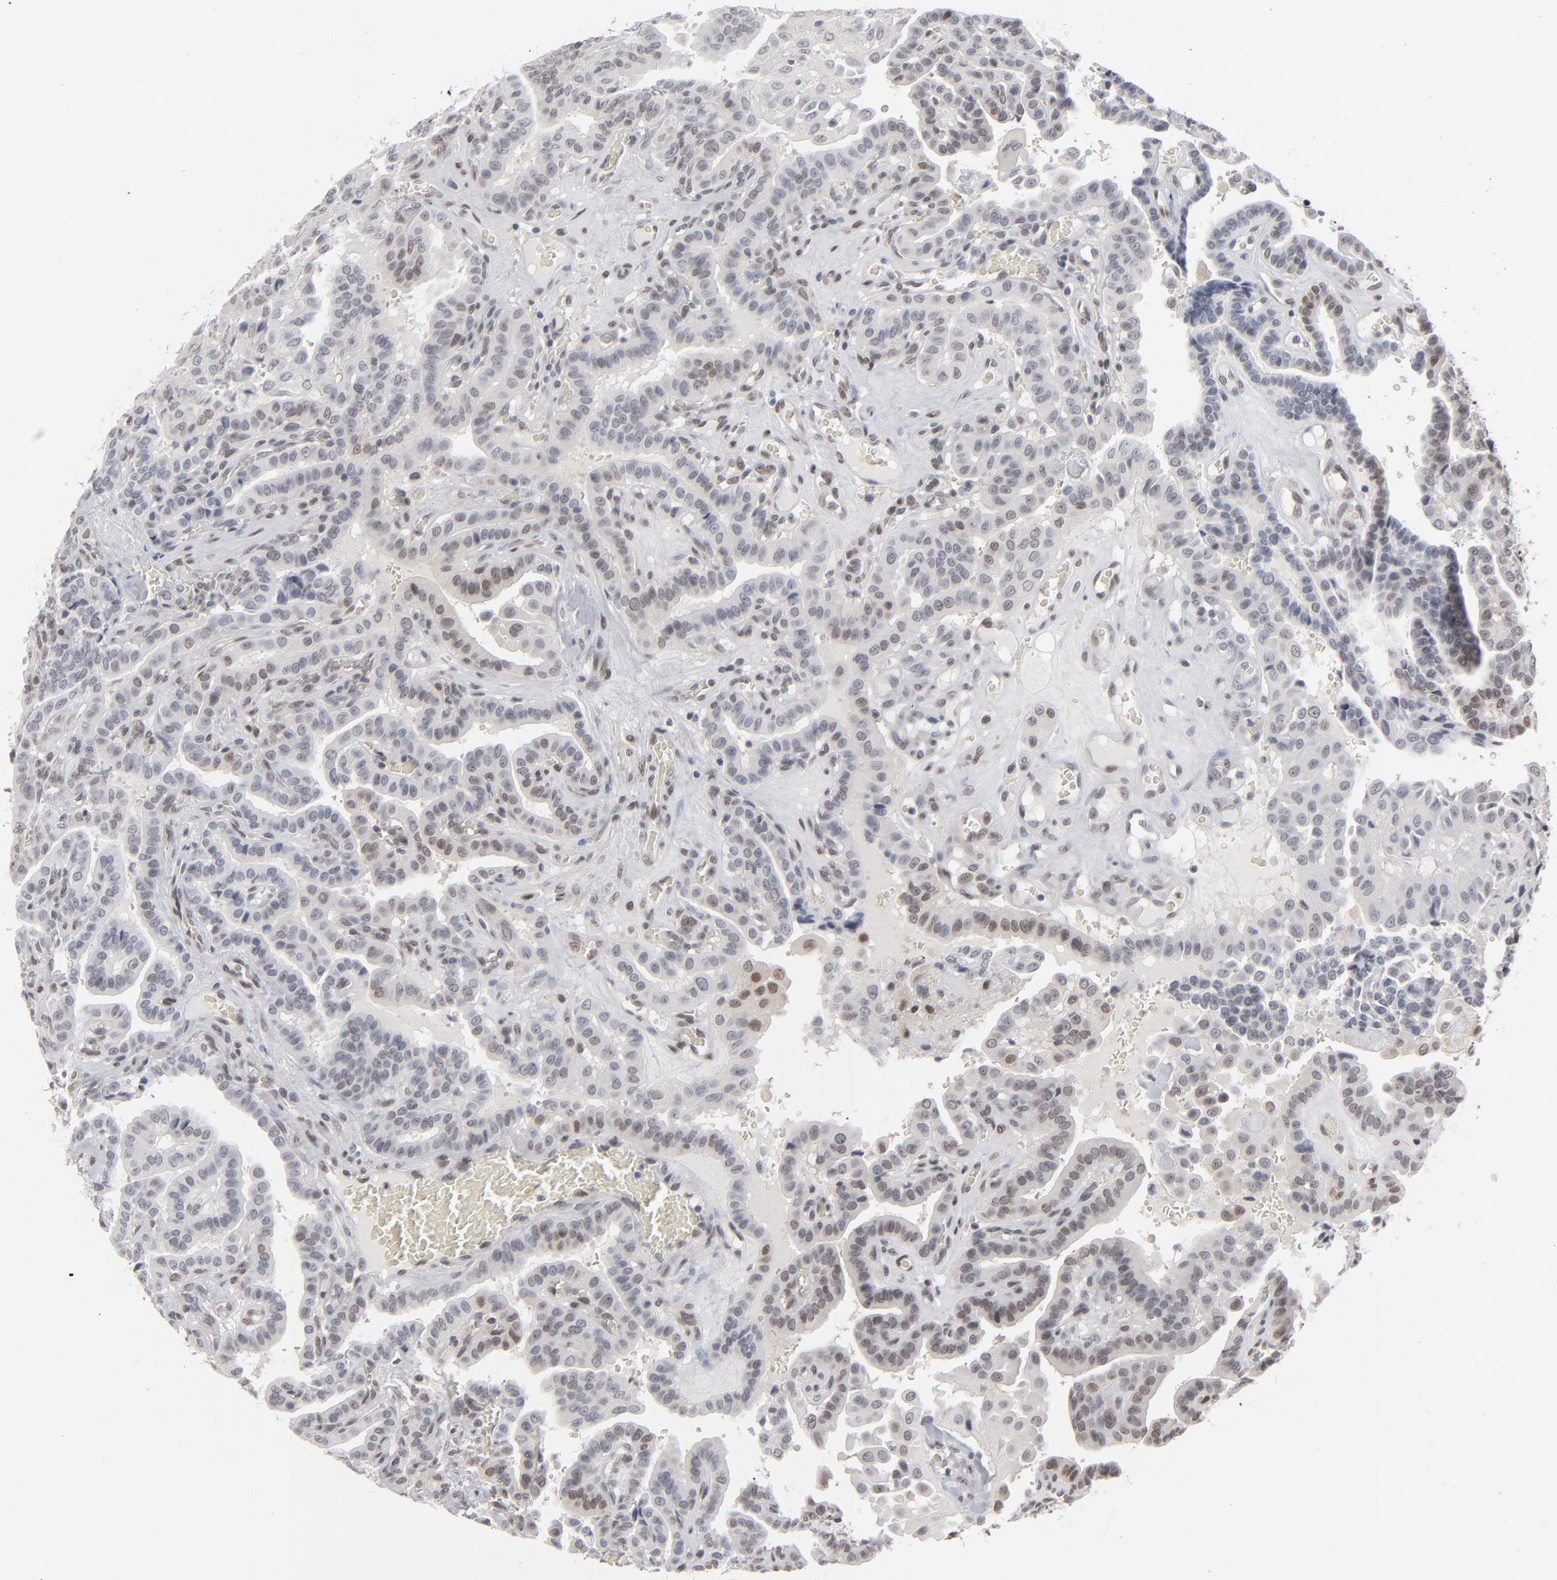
{"staining": {"intensity": "weak", "quantity": "25%-75%", "location": "nuclear"}, "tissue": "thyroid cancer", "cell_type": "Tumor cells", "image_type": "cancer", "snomed": [{"axis": "morphology", "description": "Papillary adenocarcinoma, NOS"}, {"axis": "topography", "description": "Thyroid gland"}], "caption": "There is low levels of weak nuclear positivity in tumor cells of papillary adenocarcinoma (thyroid), as demonstrated by immunohistochemical staining (brown color).", "gene": "IRF9", "patient": {"sex": "male", "age": 87}}